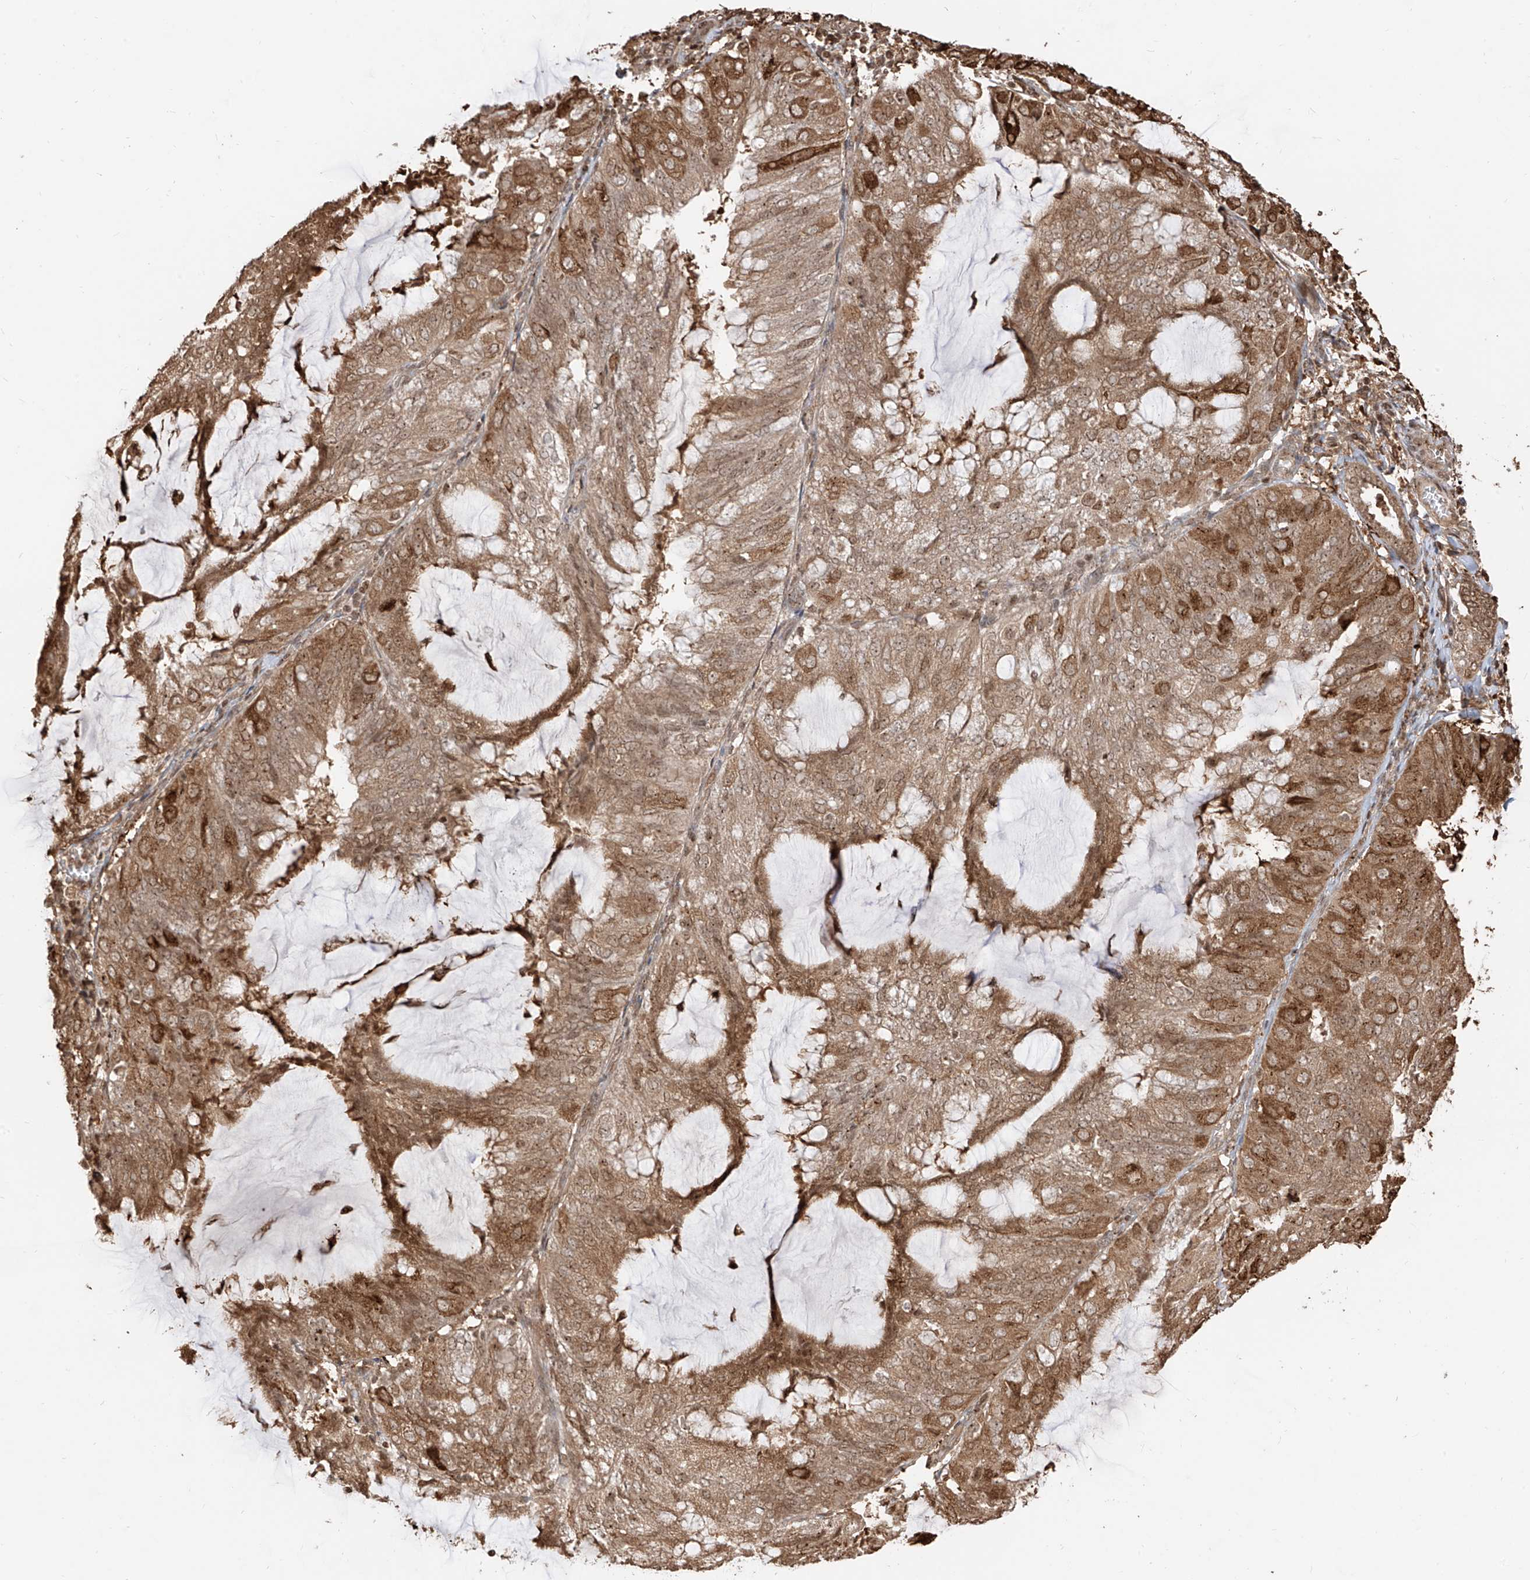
{"staining": {"intensity": "moderate", "quantity": ">75%", "location": "cytoplasmic/membranous"}, "tissue": "endometrial cancer", "cell_type": "Tumor cells", "image_type": "cancer", "snomed": [{"axis": "morphology", "description": "Adenocarcinoma, NOS"}, {"axis": "topography", "description": "Endometrium"}], "caption": "IHC of human adenocarcinoma (endometrial) reveals medium levels of moderate cytoplasmic/membranous expression in about >75% of tumor cells. Nuclei are stained in blue.", "gene": "VMP1", "patient": {"sex": "female", "age": 81}}